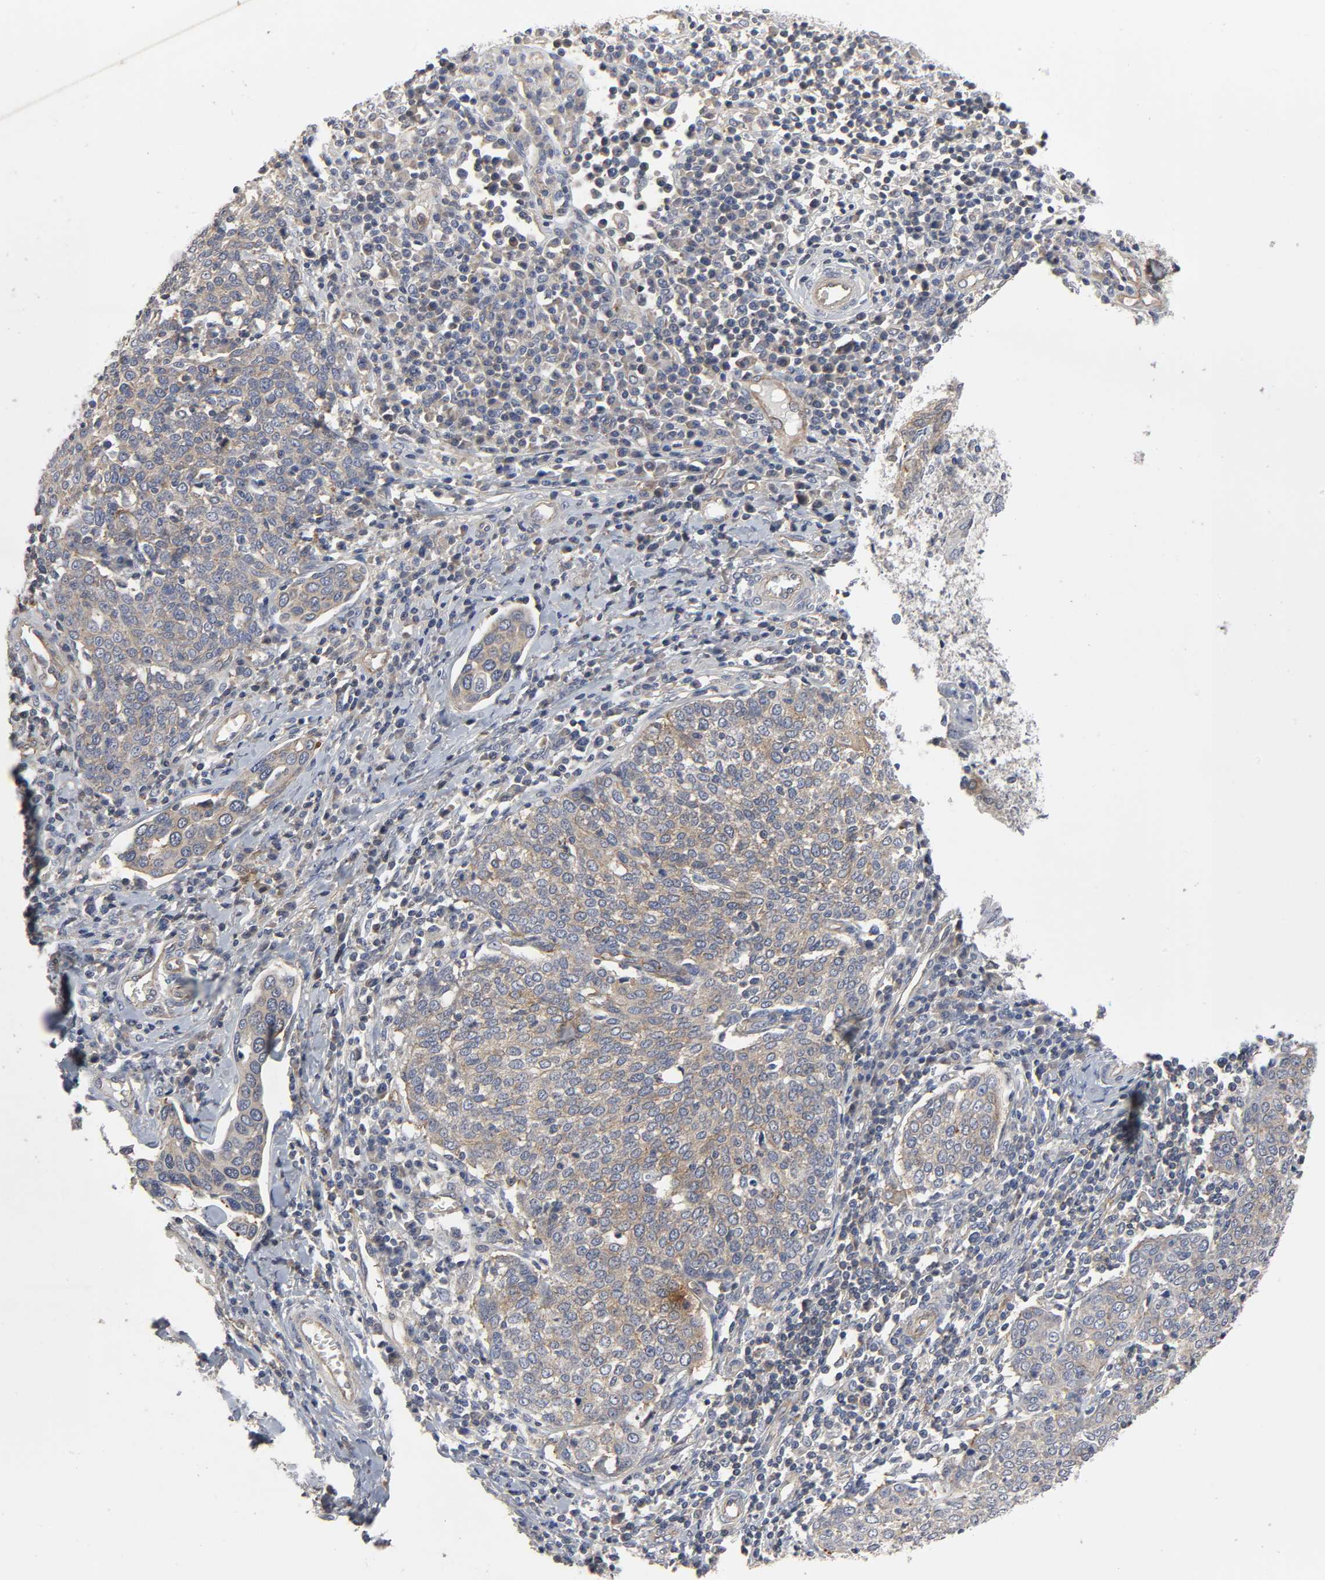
{"staining": {"intensity": "moderate", "quantity": ">75%", "location": "cytoplasmic/membranous"}, "tissue": "cervical cancer", "cell_type": "Tumor cells", "image_type": "cancer", "snomed": [{"axis": "morphology", "description": "Squamous cell carcinoma, NOS"}, {"axis": "topography", "description": "Cervix"}], "caption": "Immunohistochemical staining of human cervical squamous cell carcinoma reveals medium levels of moderate cytoplasmic/membranous protein staining in approximately >75% of tumor cells.", "gene": "SH3GLB1", "patient": {"sex": "female", "age": 40}}